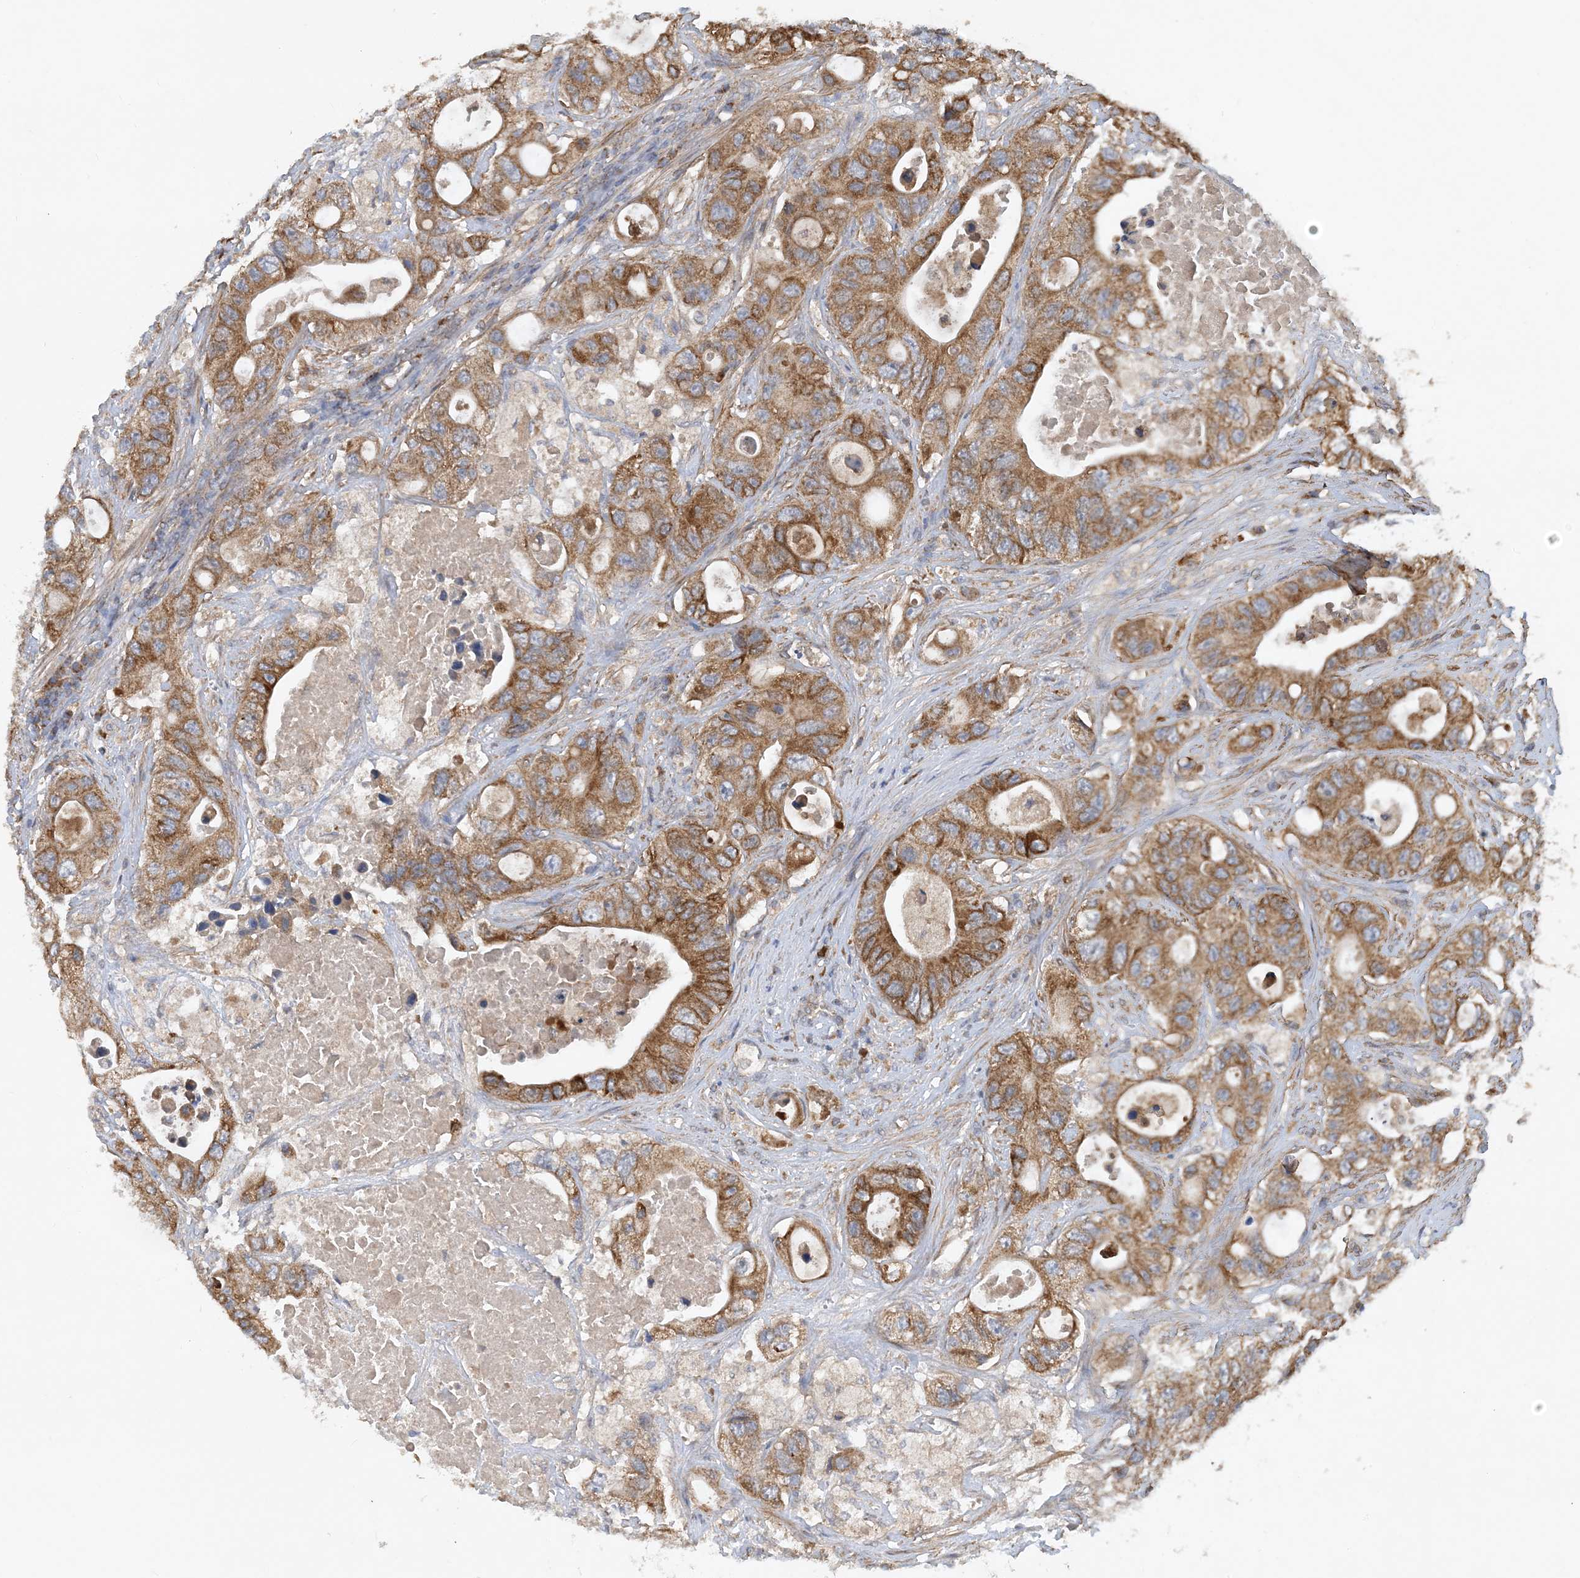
{"staining": {"intensity": "moderate", "quantity": ">75%", "location": "cytoplasmic/membranous"}, "tissue": "colorectal cancer", "cell_type": "Tumor cells", "image_type": "cancer", "snomed": [{"axis": "morphology", "description": "Adenocarcinoma, NOS"}, {"axis": "topography", "description": "Colon"}], "caption": "IHC of colorectal adenocarcinoma exhibits medium levels of moderate cytoplasmic/membranous expression in about >75% of tumor cells.", "gene": "STK19", "patient": {"sex": "female", "age": 46}}